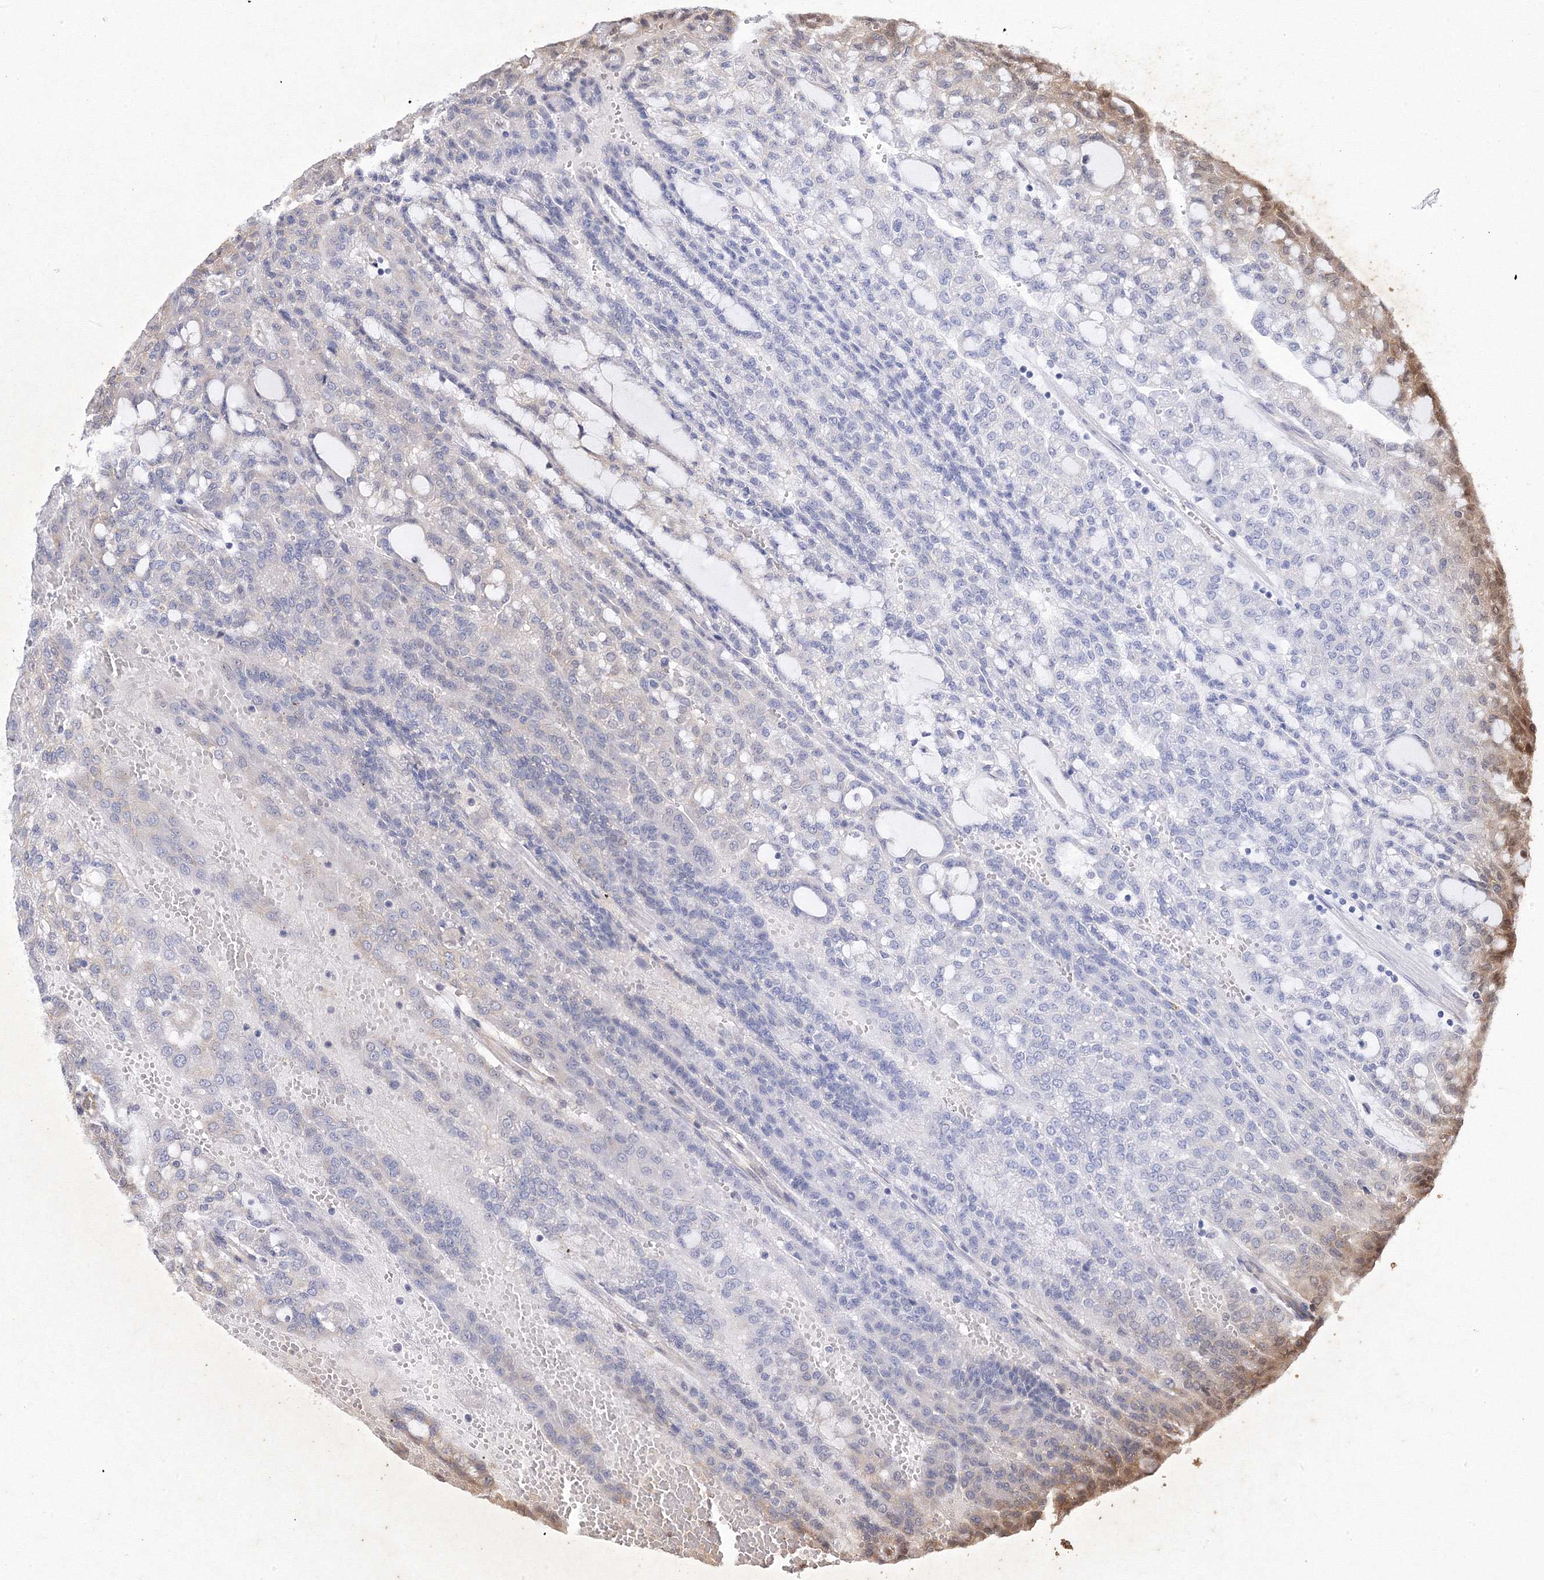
{"staining": {"intensity": "negative", "quantity": "none", "location": "none"}, "tissue": "renal cancer", "cell_type": "Tumor cells", "image_type": "cancer", "snomed": [{"axis": "morphology", "description": "Adenocarcinoma, NOS"}, {"axis": "topography", "description": "Kidney"}], "caption": "DAB immunohistochemical staining of adenocarcinoma (renal) shows no significant positivity in tumor cells. The staining is performed using DAB brown chromogen with nuclei counter-stained in using hematoxylin.", "gene": "SNX18", "patient": {"sex": "male", "age": 63}}